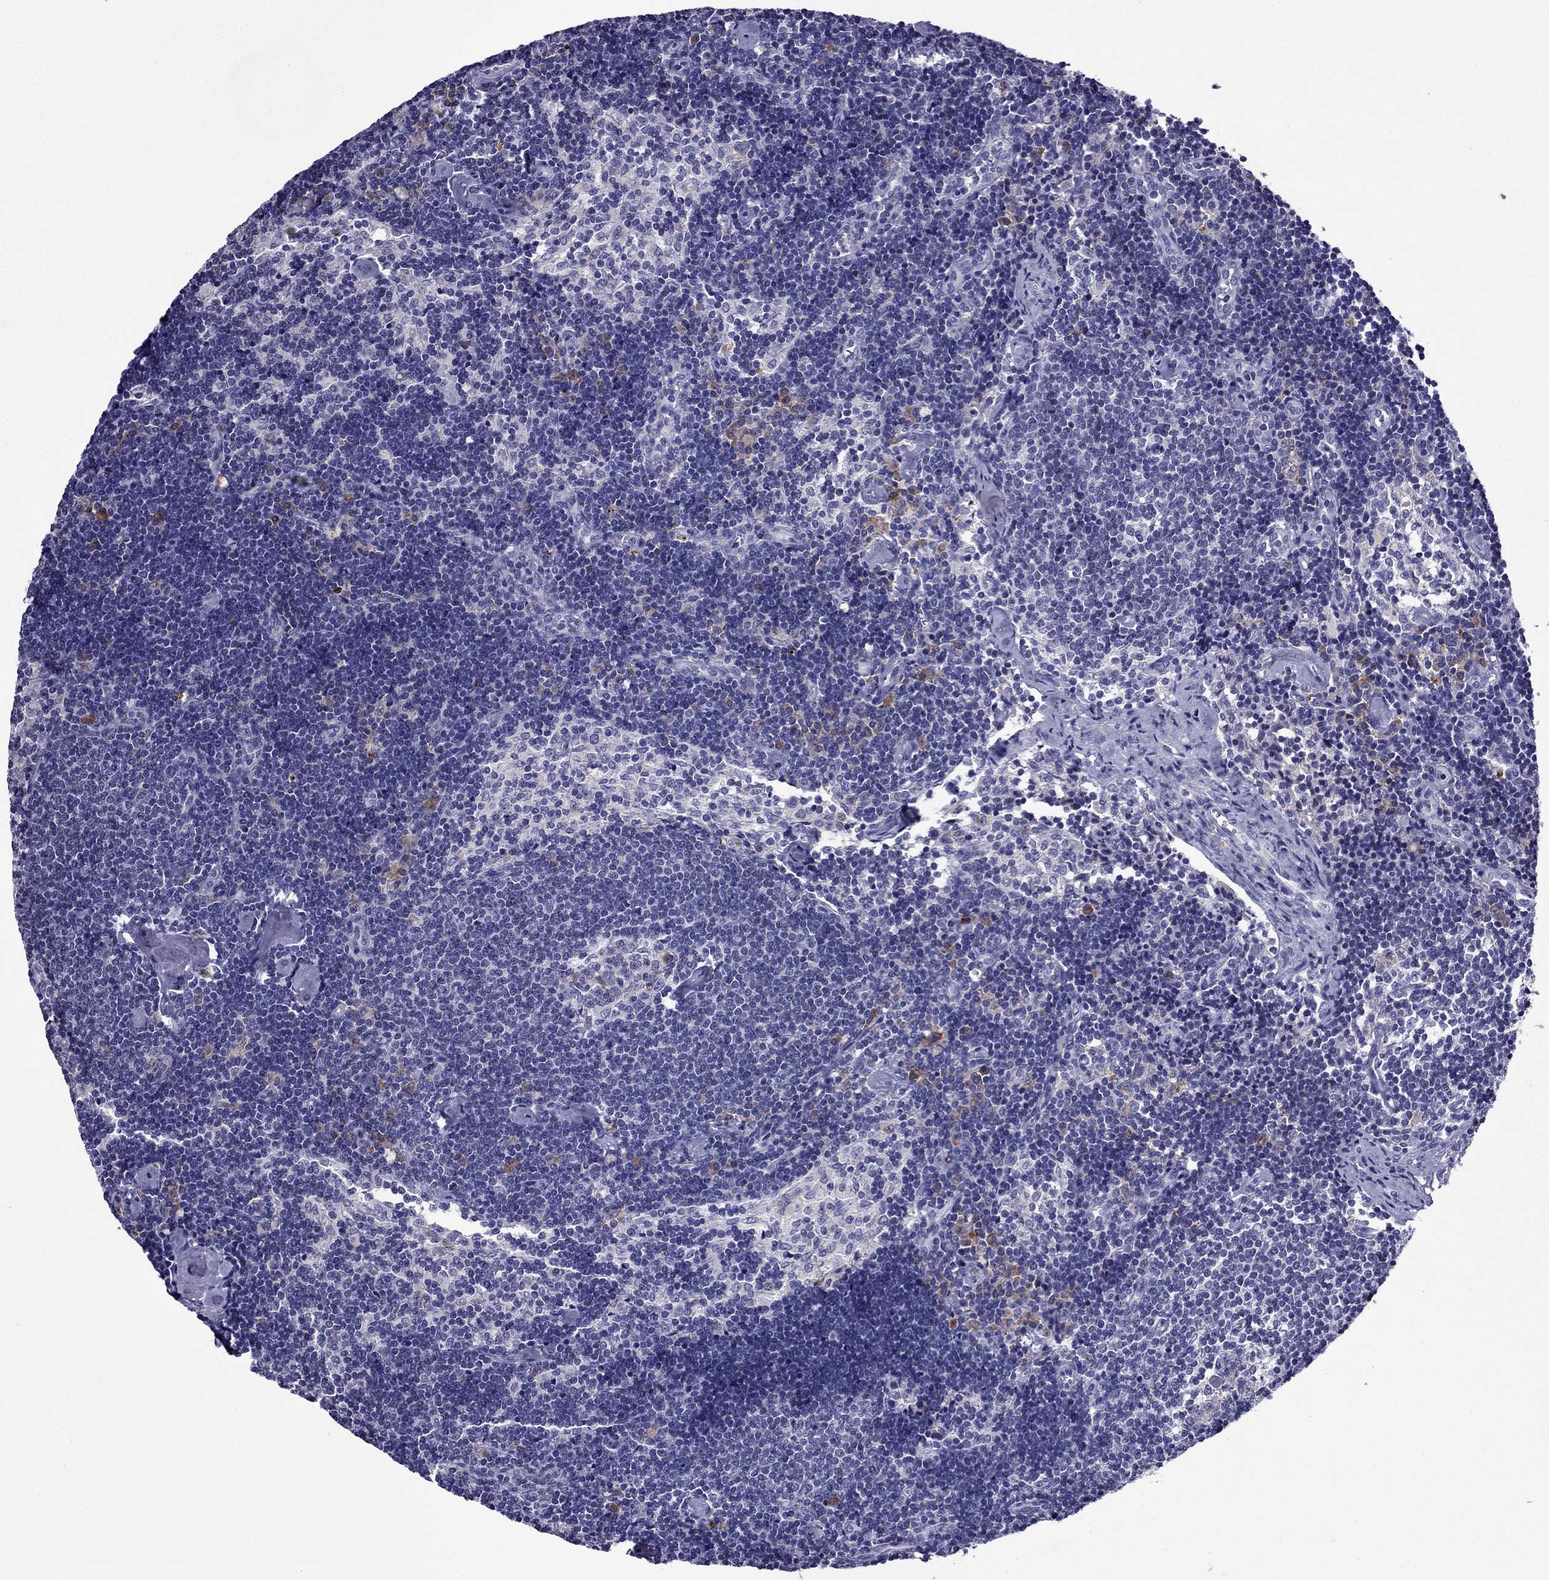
{"staining": {"intensity": "negative", "quantity": "none", "location": "none"}, "tissue": "lymph node", "cell_type": "Germinal center cells", "image_type": "normal", "snomed": [{"axis": "morphology", "description": "Normal tissue, NOS"}, {"axis": "topography", "description": "Lymph node"}], "caption": "This is a photomicrograph of immunohistochemistry (IHC) staining of normal lymph node, which shows no staining in germinal center cells. (Stains: DAB (3,3'-diaminobenzidine) immunohistochemistry with hematoxylin counter stain, Microscopy: brightfield microscopy at high magnification).", "gene": "TSSK4", "patient": {"sex": "female", "age": 42}}